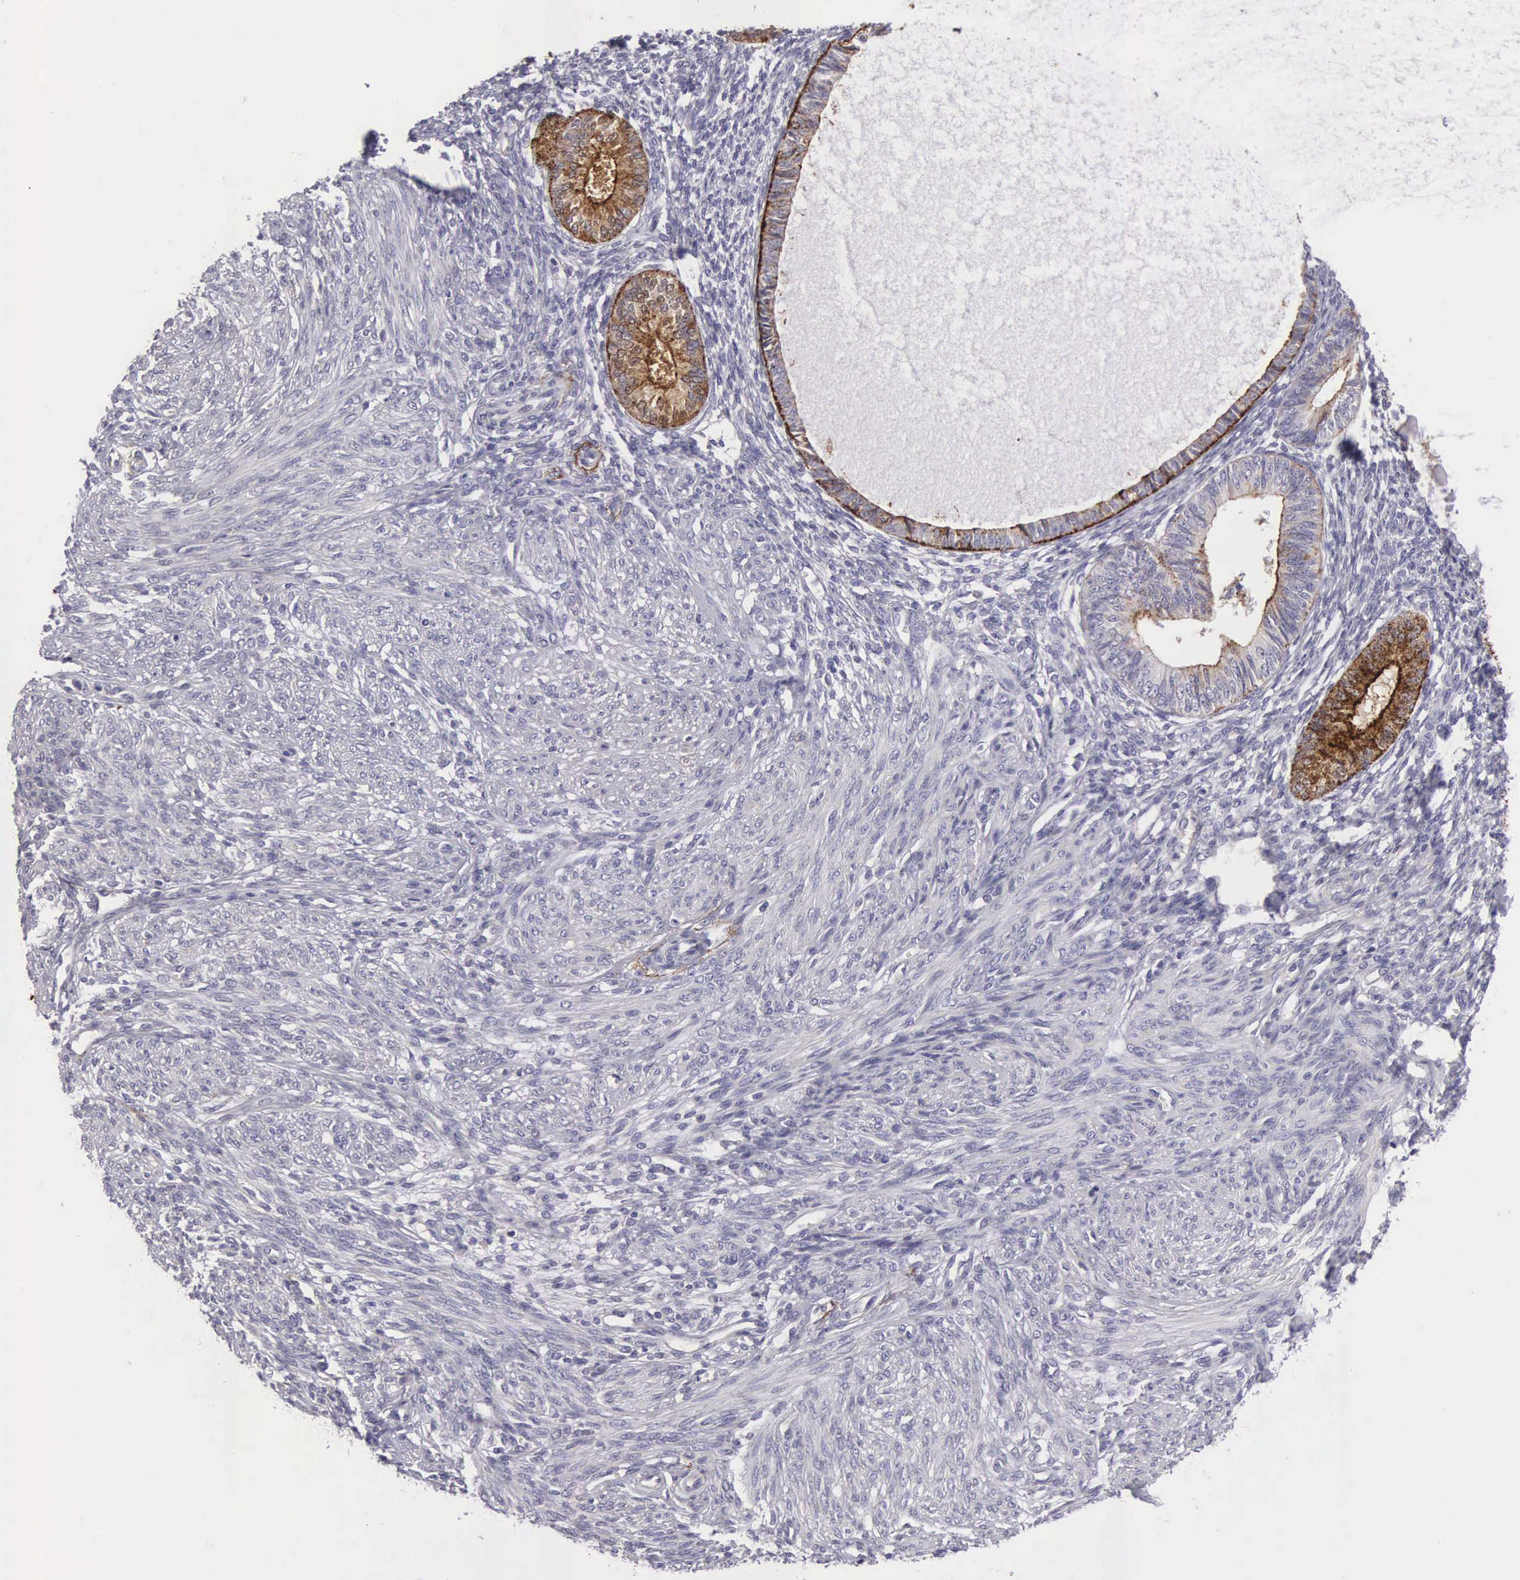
{"staining": {"intensity": "negative", "quantity": "none", "location": "none"}, "tissue": "endometrium", "cell_type": "Cells in endometrial stroma", "image_type": "normal", "snomed": [{"axis": "morphology", "description": "Normal tissue, NOS"}, {"axis": "topography", "description": "Endometrium"}], "caption": "High power microscopy histopathology image of an immunohistochemistry (IHC) micrograph of unremarkable endometrium, revealing no significant positivity in cells in endometrial stroma.", "gene": "CLU", "patient": {"sex": "female", "age": 82}}